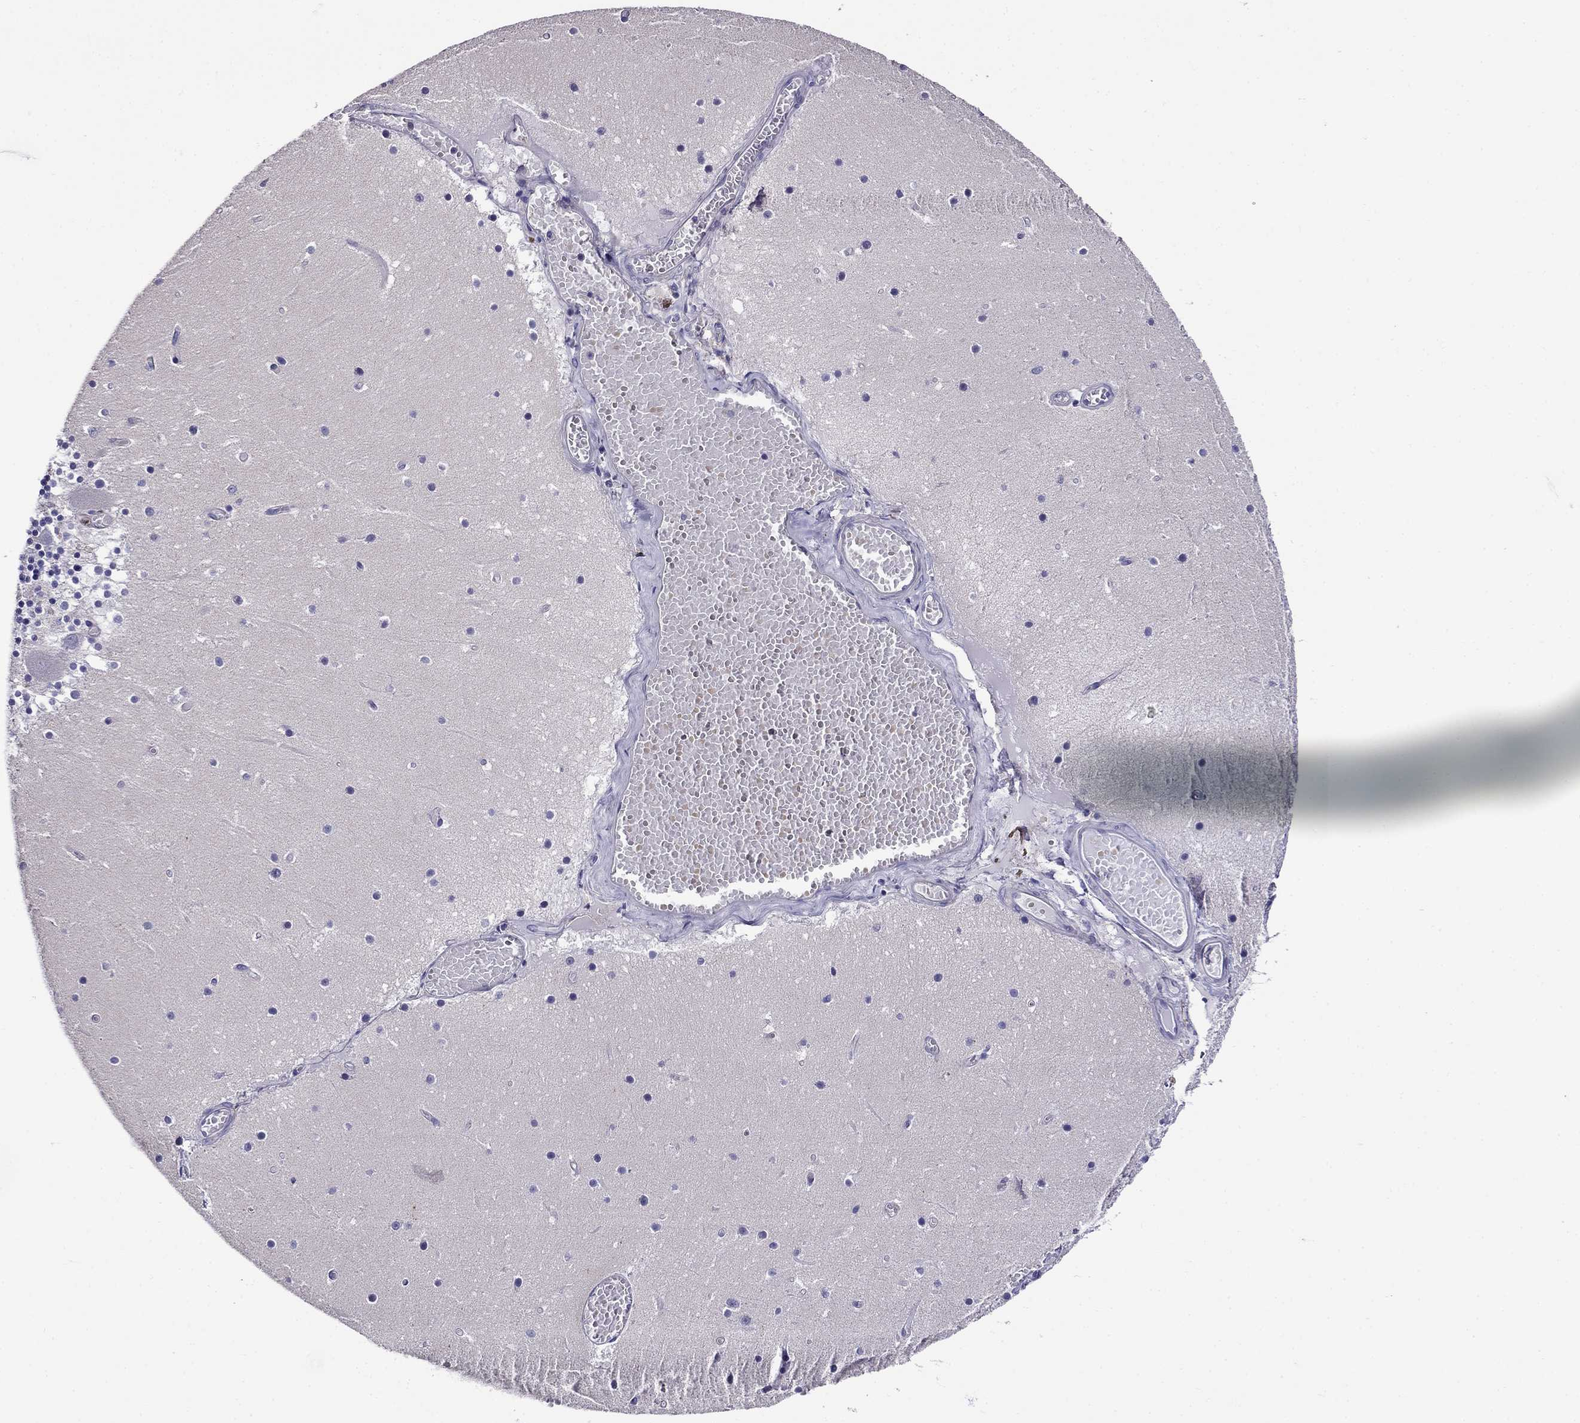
{"staining": {"intensity": "negative", "quantity": "none", "location": "none"}, "tissue": "cerebellum", "cell_type": "Cells in granular layer", "image_type": "normal", "snomed": [{"axis": "morphology", "description": "Normal tissue, NOS"}, {"axis": "topography", "description": "Cerebellum"}], "caption": "A high-resolution image shows immunohistochemistry (IHC) staining of benign cerebellum, which displays no significant positivity in cells in granular layer. Brightfield microscopy of IHC stained with DAB (brown) and hematoxylin (blue), captured at high magnification.", "gene": "SCG2", "patient": {"sex": "female", "age": 28}}